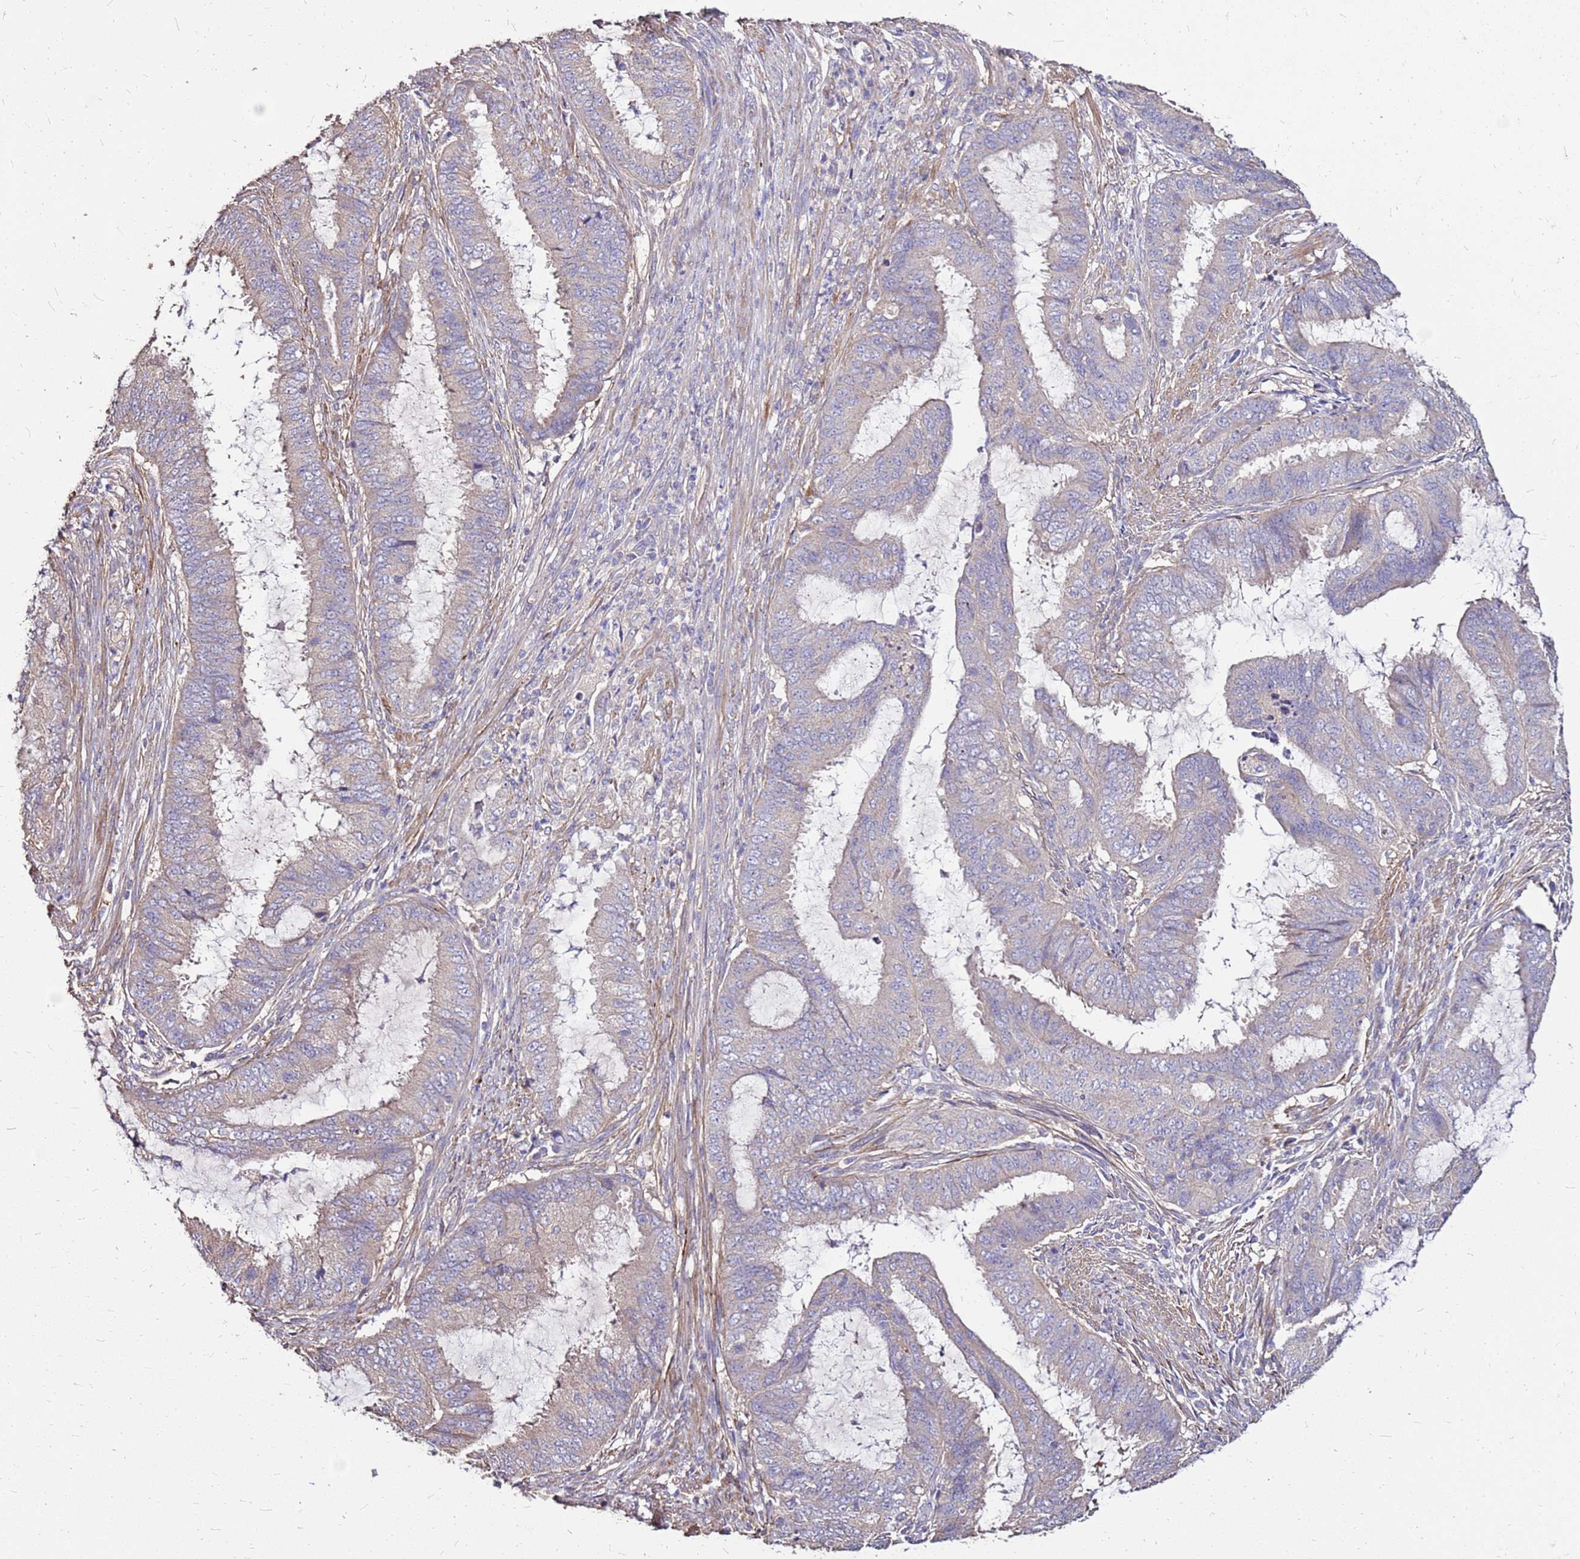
{"staining": {"intensity": "weak", "quantity": "<25%", "location": "cytoplasmic/membranous"}, "tissue": "endometrial cancer", "cell_type": "Tumor cells", "image_type": "cancer", "snomed": [{"axis": "morphology", "description": "Adenocarcinoma, NOS"}, {"axis": "topography", "description": "Endometrium"}], "caption": "DAB immunohistochemical staining of endometrial cancer (adenocarcinoma) shows no significant expression in tumor cells. The staining was performed using DAB (3,3'-diaminobenzidine) to visualize the protein expression in brown, while the nuclei were stained in blue with hematoxylin (Magnification: 20x).", "gene": "EXD3", "patient": {"sex": "female", "age": 51}}